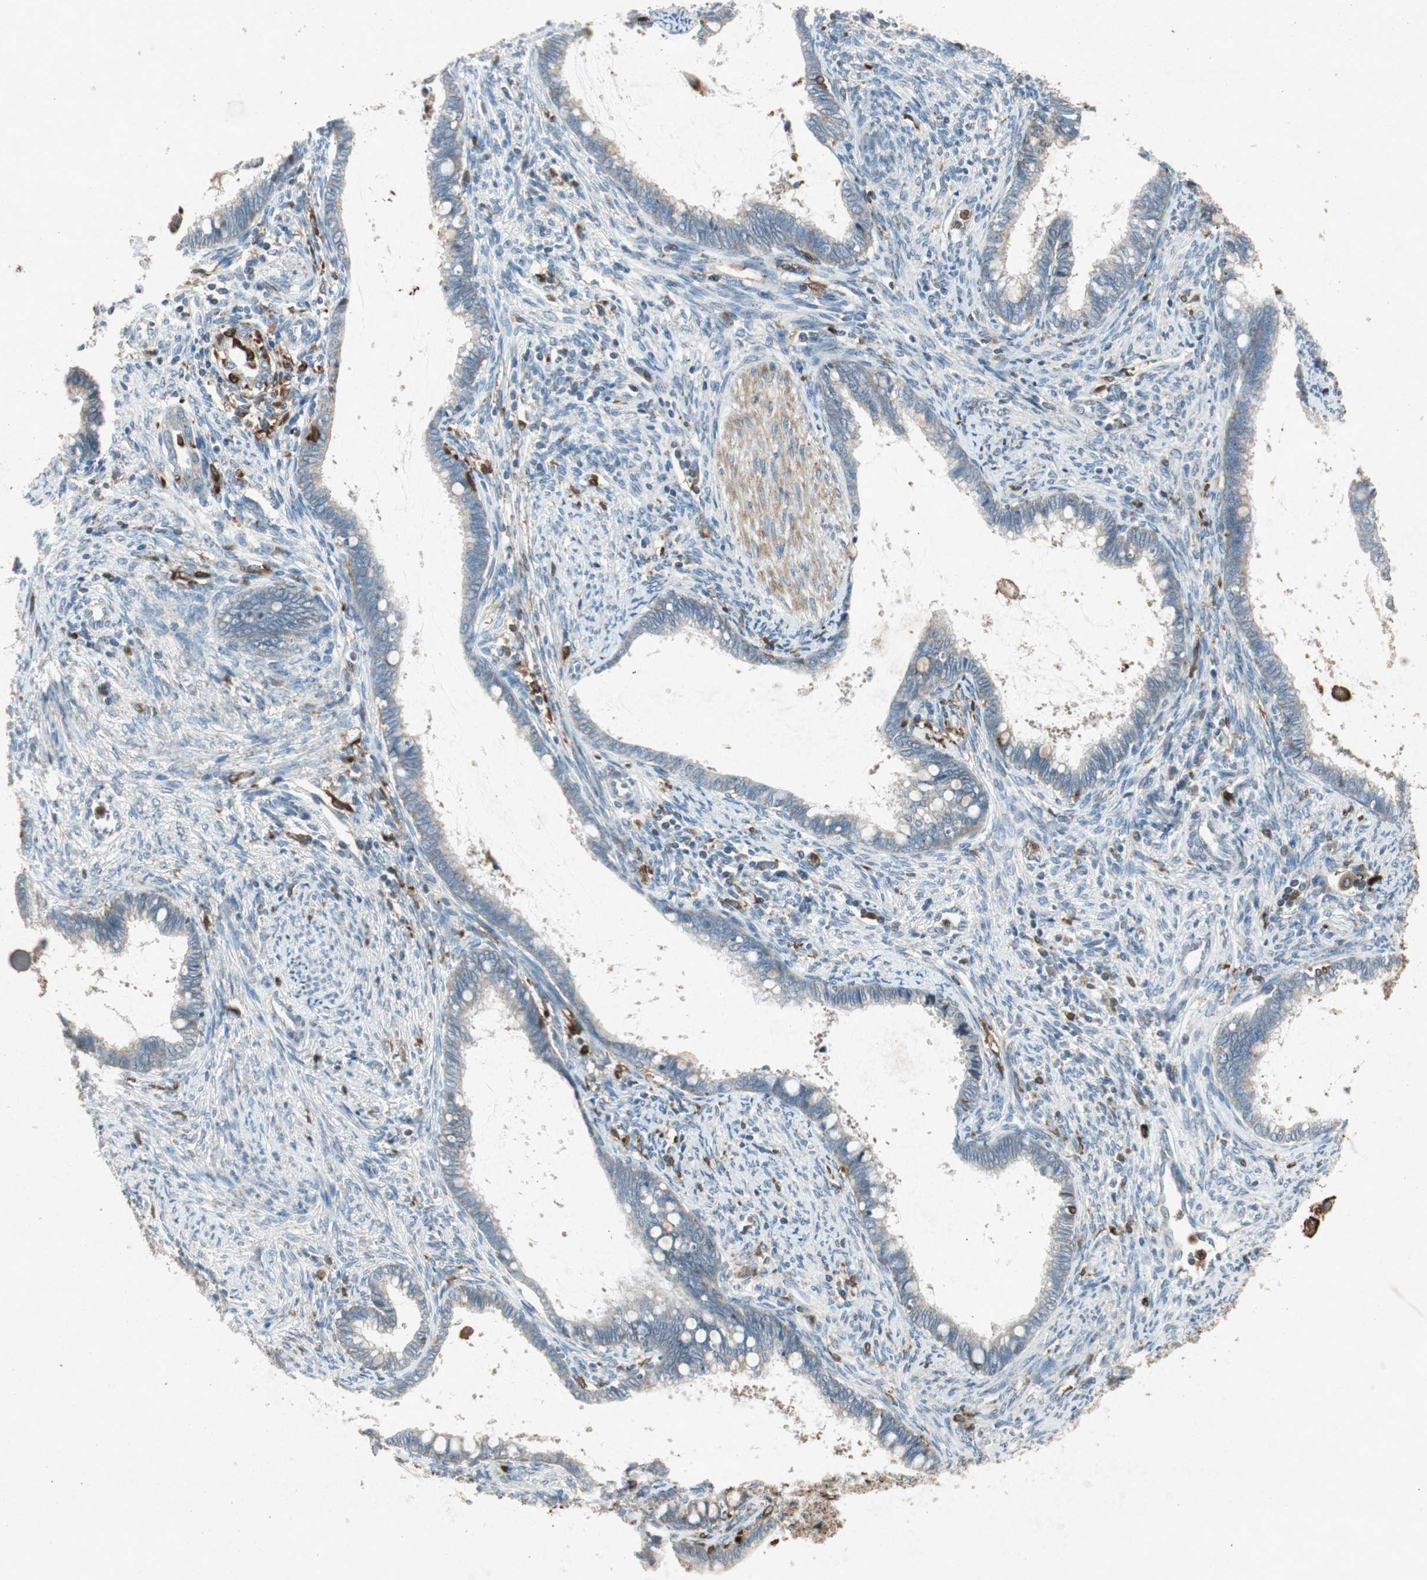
{"staining": {"intensity": "weak", "quantity": "25%-75%", "location": "cytoplasmic/membranous"}, "tissue": "cervical cancer", "cell_type": "Tumor cells", "image_type": "cancer", "snomed": [{"axis": "morphology", "description": "Adenocarcinoma, NOS"}, {"axis": "topography", "description": "Cervix"}], "caption": "About 25%-75% of tumor cells in cervical cancer (adenocarcinoma) reveal weak cytoplasmic/membranous protein positivity as visualized by brown immunohistochemical staining.", "gene": "TYROBP", "patient": {"sex": "female", "age": 44}}